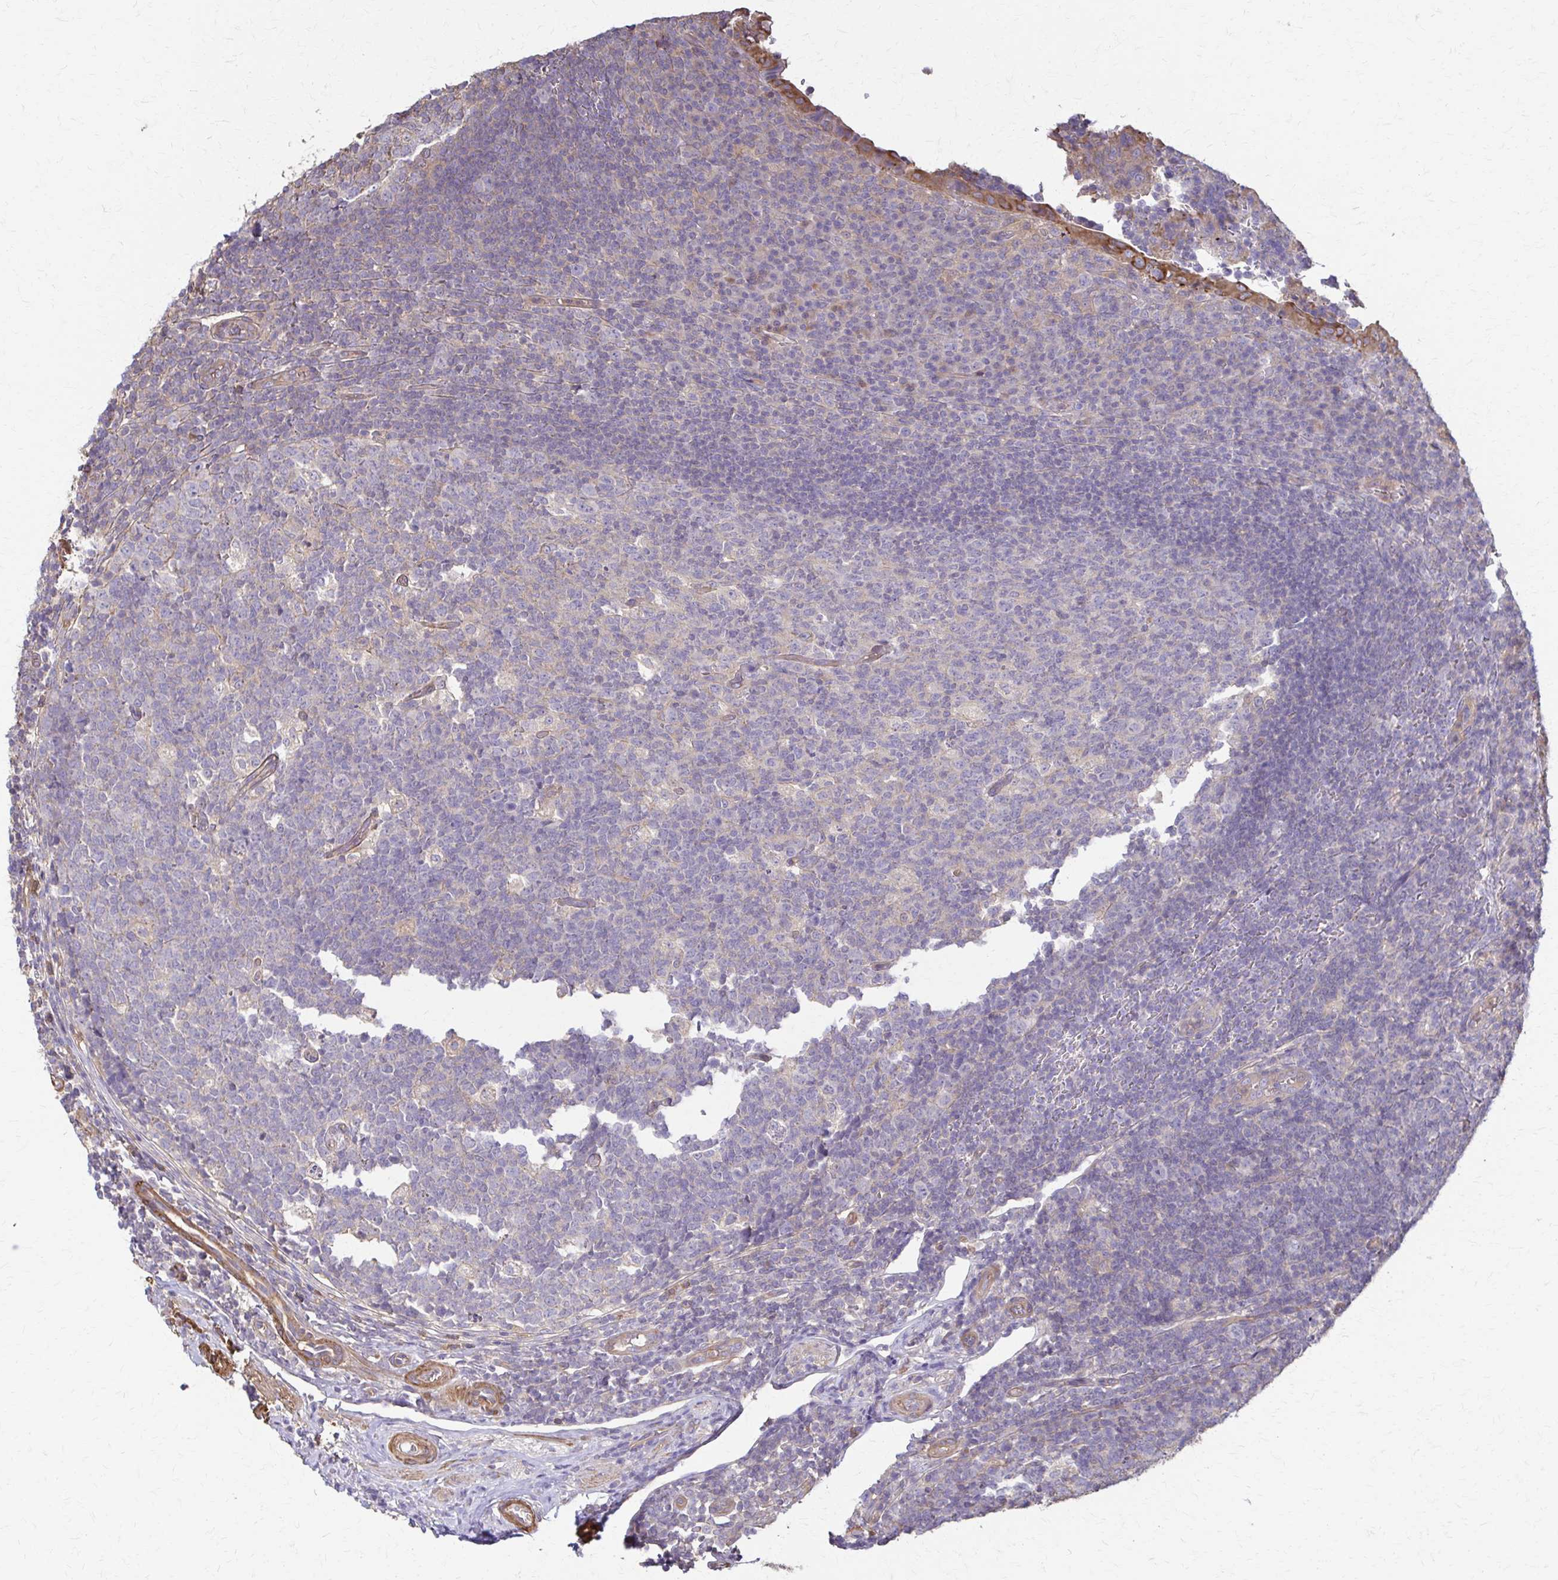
{"staining": {"intensity": "weak", "quantity": ">75%", "location": "cytoplasmic/membranous"}, "tissue": "appendix", "cell_type": "Glandular cells", "image_type": "normal", "snomed": [{"axis": "morphology", "description": "Normal tissue, NOS"}, {"axis": "topography", "description": "Appendix"}], "caption": "Protein staining demonstrates weak cytoplasmic/membranous staining in approximately >75% of glandular cells in normal appendix.", "gene": "DSP", "patient": {"sex": "male", "age": 18}}